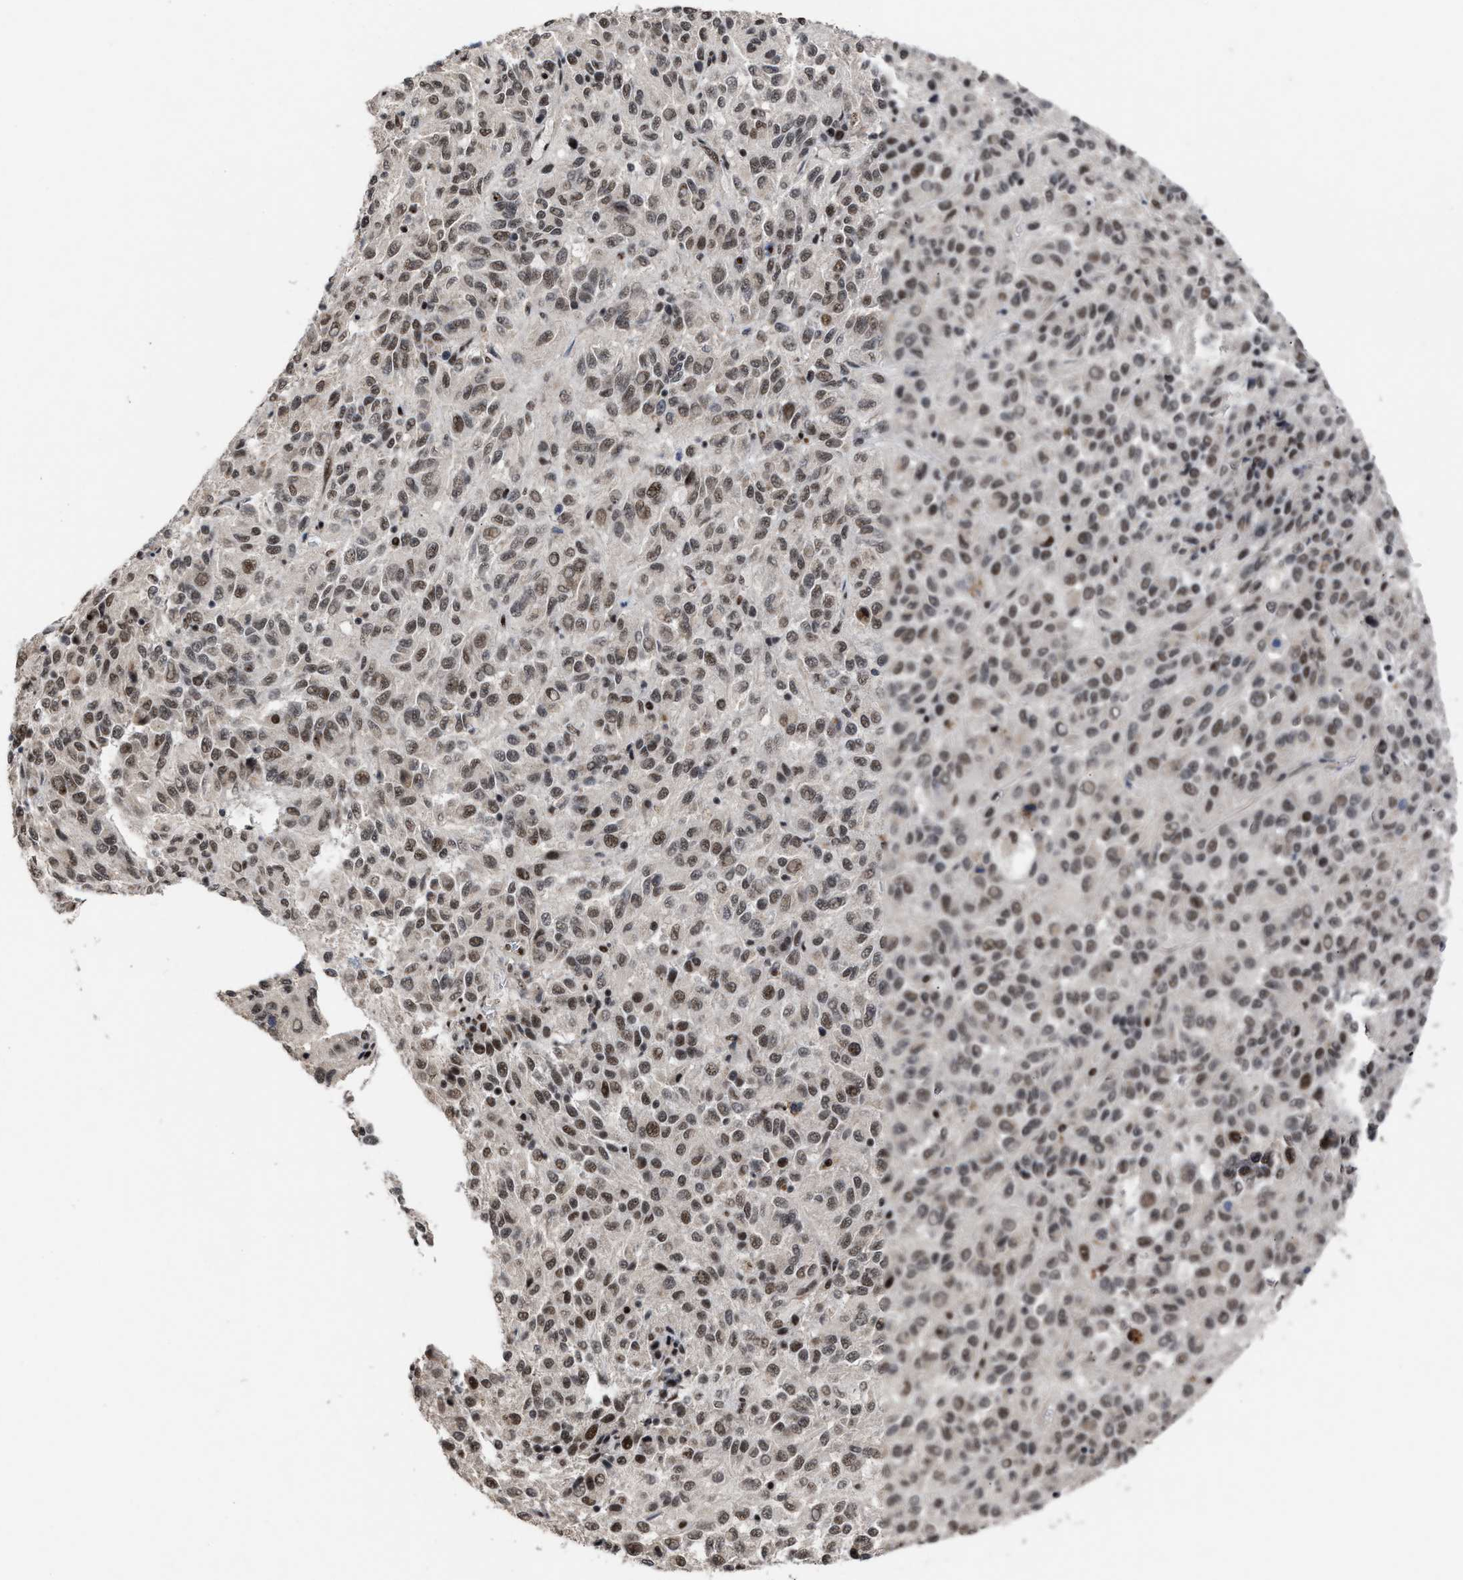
{"staining": {"intensity": "strong", "quantity": "25%-75%", "location": "nuclear"}, "tissue": "melanoma", "cell_type": "Tumor cells", "image_type": "cancer", "snomed": [{"axis": "morphology", "description": "Malignant melanoma, Metastatic site"}, {"axis": "topography", "description": "Lung"}], "caption": "This photomicrograph demonstrates melanoma stained with immunohistochemistry to label a protein in brown. The nuclear of tumor cells show strong positivity for the protein. Nuclei are counter-stained blue.", "gene": "EIF4A3", "patient": {"sex": "male", "age": 64}}